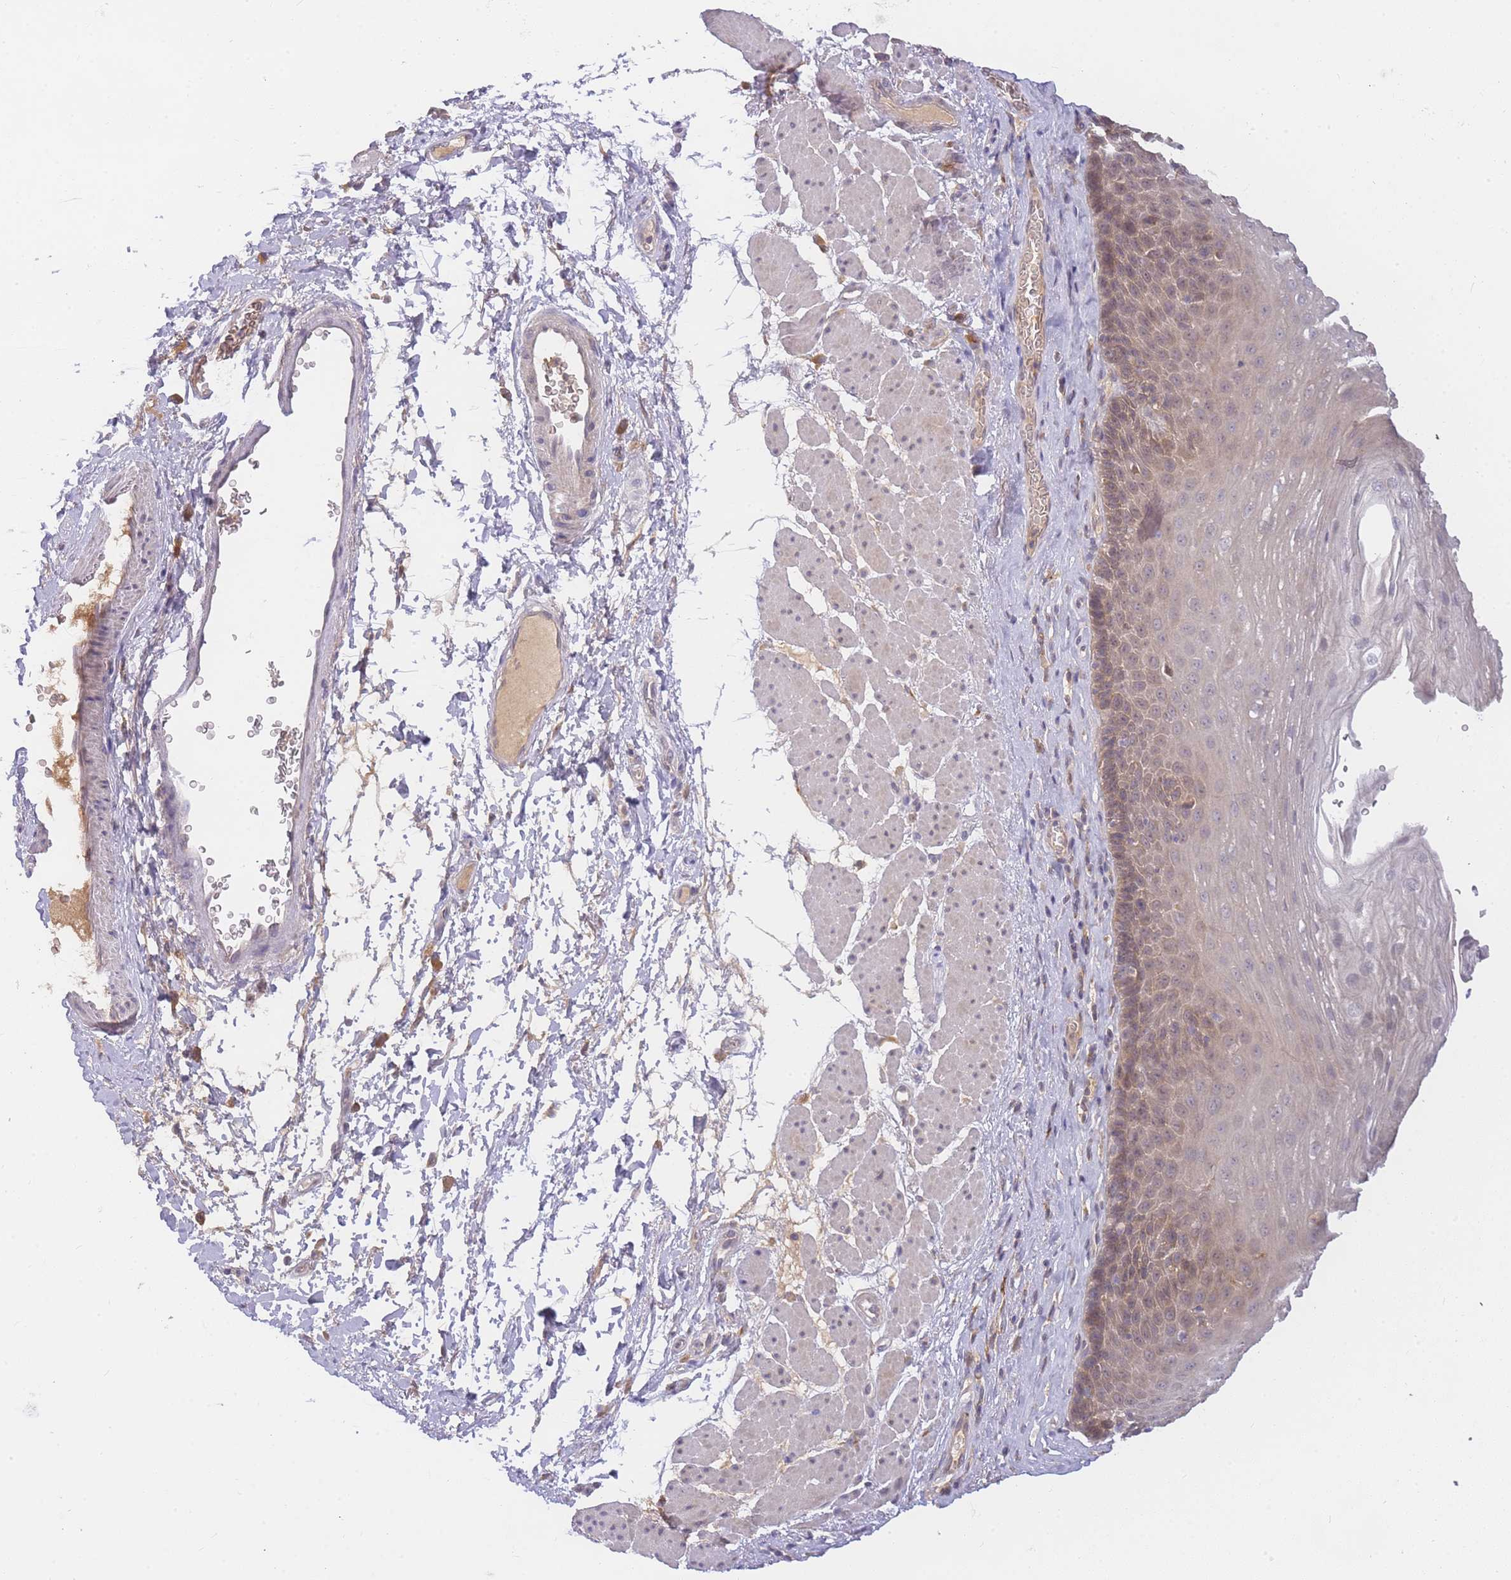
{"staining": {"intensity": "weak", "quantity": "25%-75%", "location": "cytoplasmic/membranous"}, "tissue": "esophagus", "cell_type": "Squamous epithelial cells", "image_type": "normal", "snomed": [{"axis": "morphology", "description": "Normal tissue, NOS"}, {"axis": "topography", "description": "Esophagus"}], "caption": "Esophagus stained for a protein (brown) displays weak cytoplasmic/membranous positive expression in about 25%-75% of squamous epithelial cells.", "gene": "ZNF577", "patient": {"sex": "female", "age": 66}}